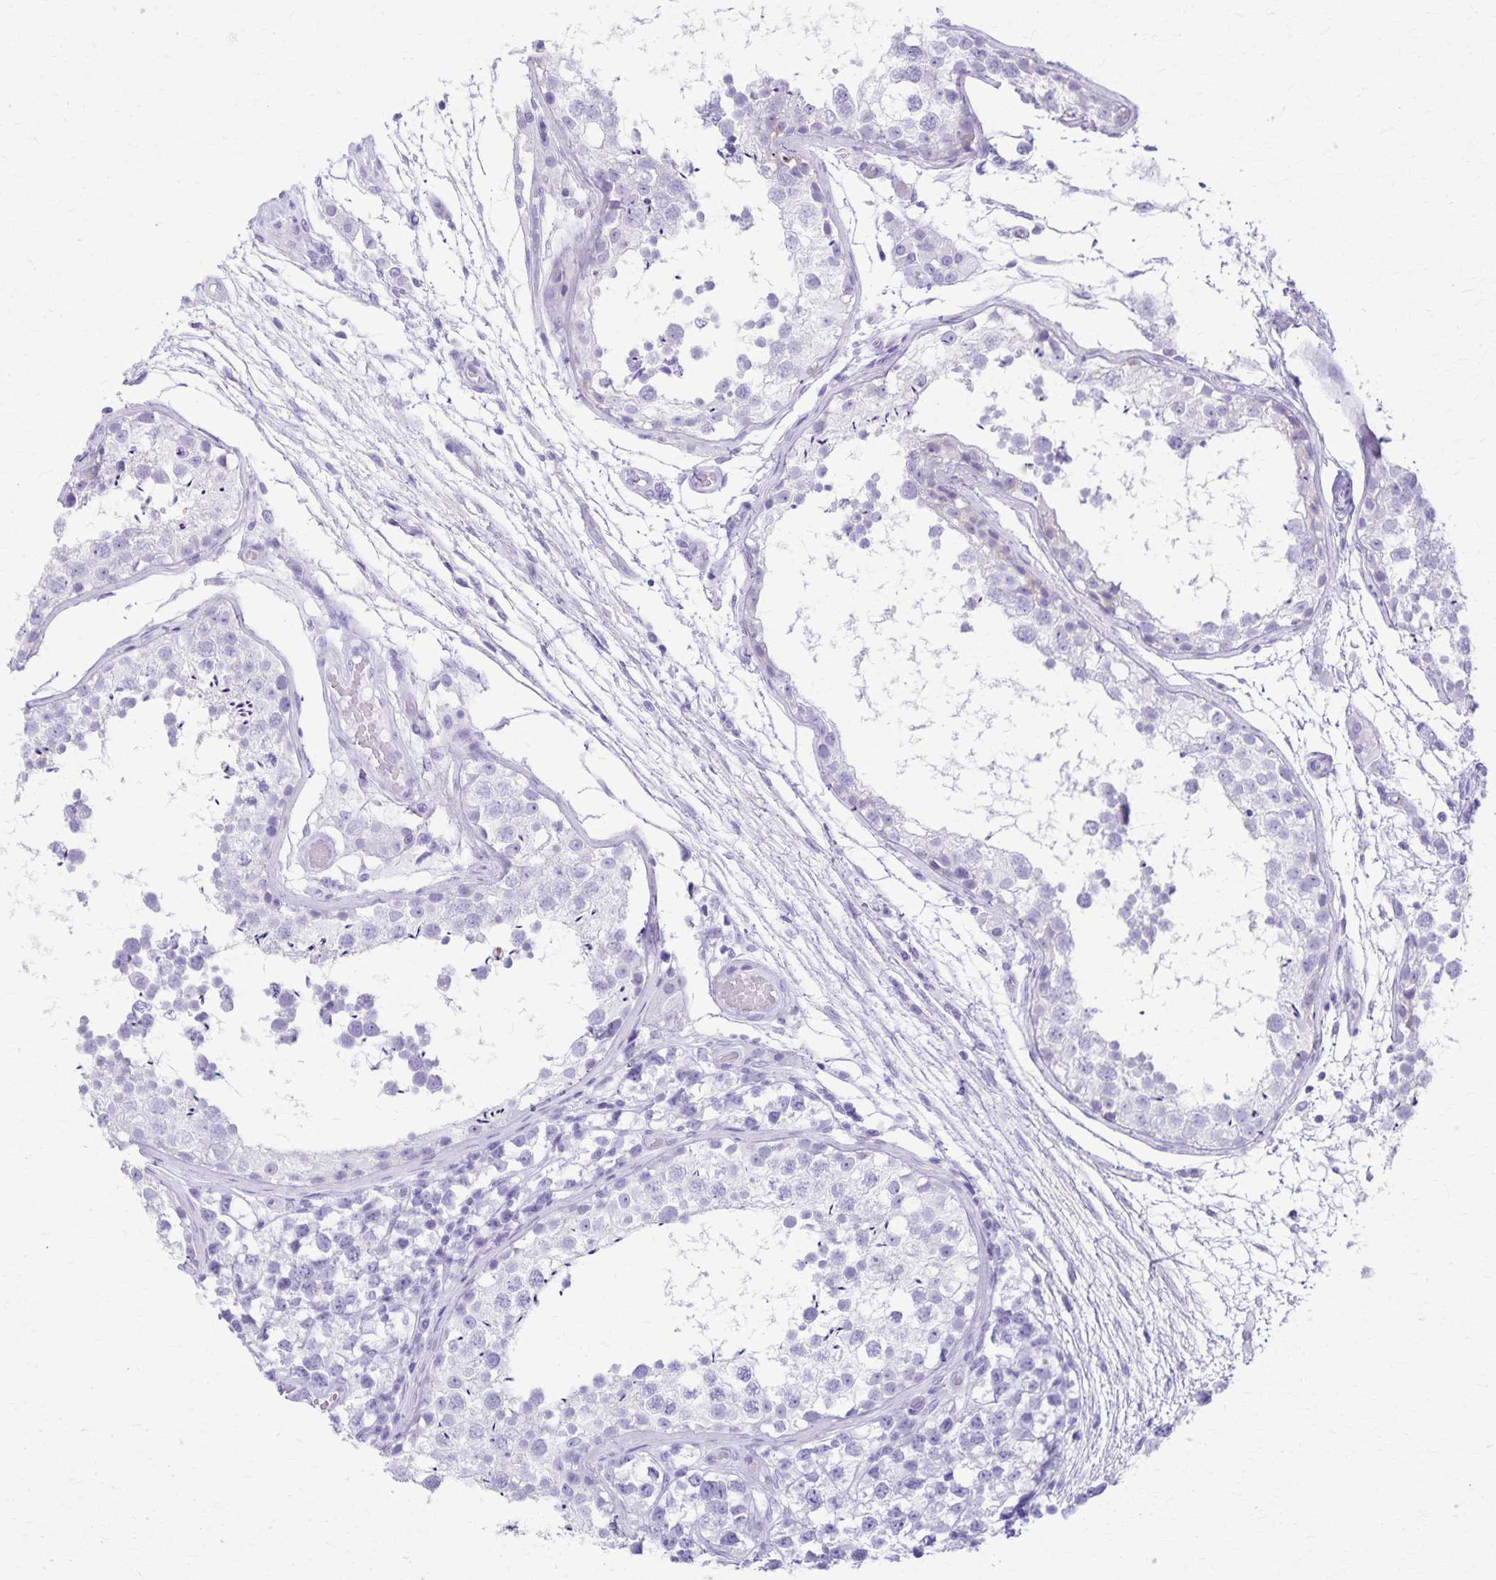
{"staining": {"intensity": "negative", "quantity": "none", "location": "none"}, "tissue": "testis", "cell_type": "Cells in seminiferous ducts", "image_type": "normal", "snomed": [{"axis": "morphology", "description": "Normal tissue, NOS"}, {"axis": "morphology", "description": "Seminoma, NOS"}, {"axis": "topography", "description": "Testis"}], "caption": "An image of testis stained for a protein exhibits no brown staining in cells in seminiferous ducts.", "gene": "DEFA5", "patient": {"sex": "male", "age": 29}}